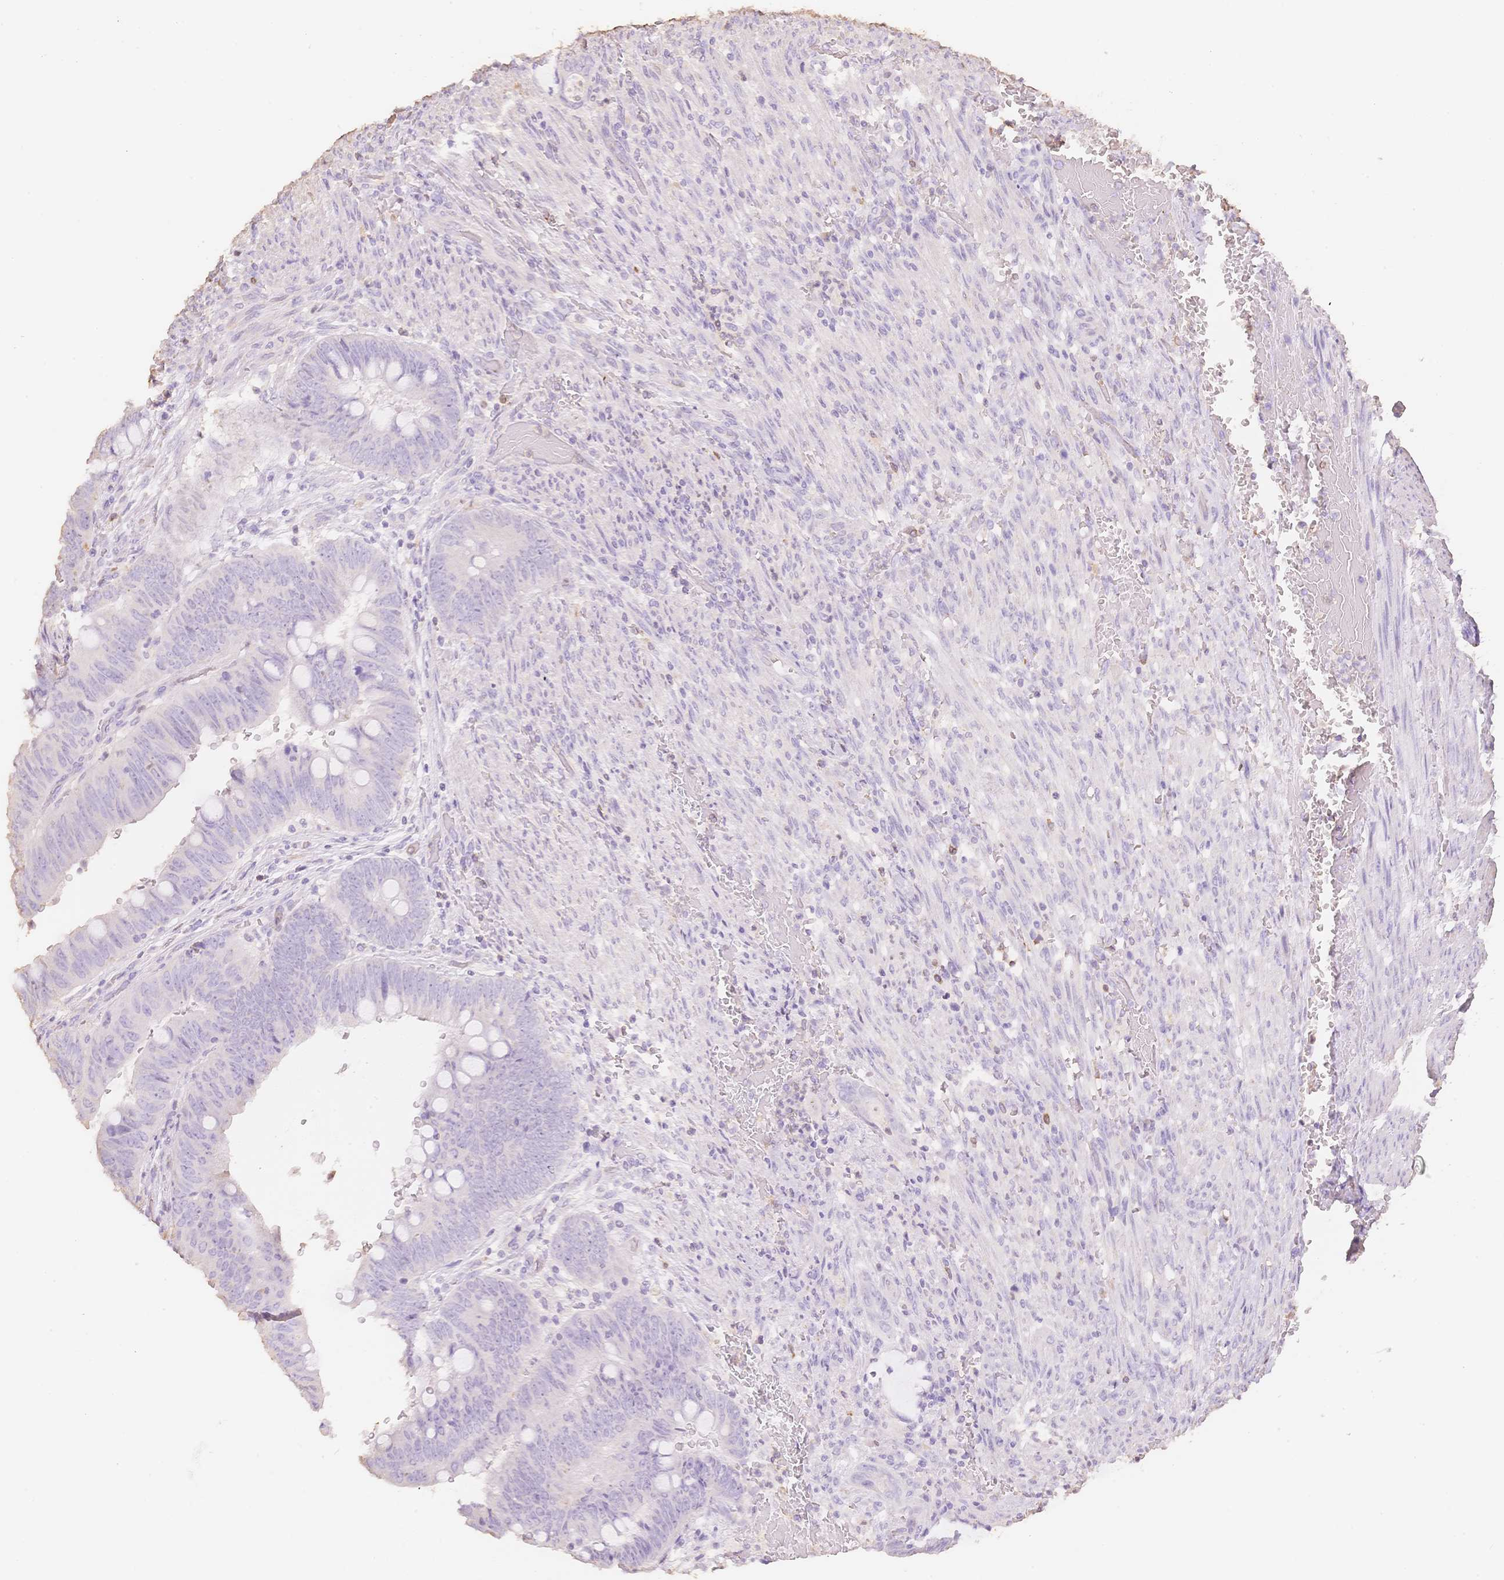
{"staining": {"intensity": "negative", "quantity": "none", "location": "none"}, "tissue": "colorectal cancer", "cell_type": "Tumor cells", "image_type": "cancer", "snomed": [{"axis": "morphology", "description": "Normal tissue, NOS"}, {"axis": "morphology", "description": "Adenocarcinoma, NOS"}, {"axis": "topography", "description": "Rectum"}, {"axis": "topography", "description": "Peripheral nerve tissue"}], "caption": "Immunohistochemistry of adenocarcinoma (colorectal) demonstrates no staining in tumor cells.", "gene": "MBOAT7", "patient": {"sex": "male", "age": 92}}